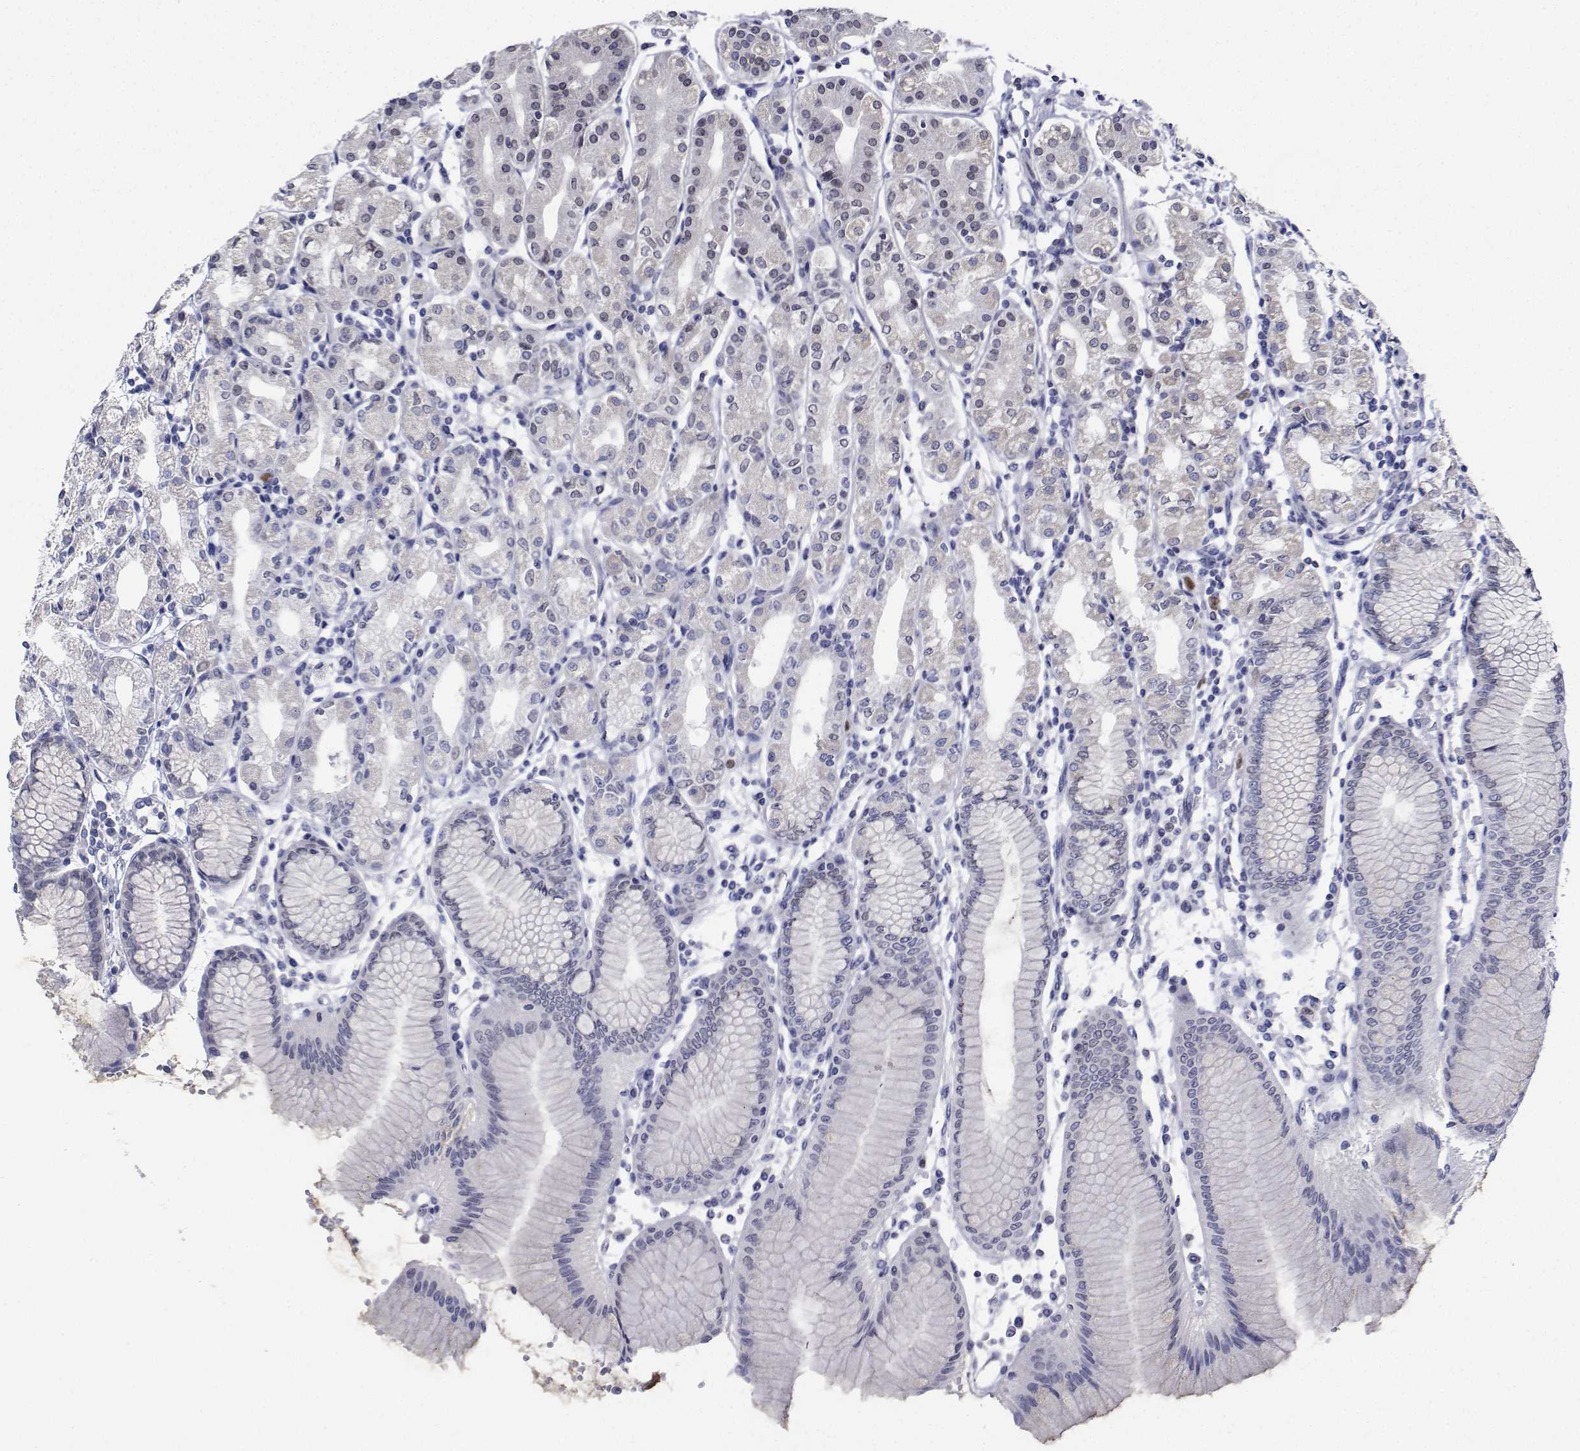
{"staining": {"intensity": "moderate", "quantity": "<25%", "location": "nuclear"}, "tissue": "stomach", "cell_type": "Glandular cells", "image_type": "normal", "snomed": [{"axis": "morphology", "description": "Normal tissue, NOS"}, {"axis": "topography", "description": "Skeletal muscle"}, {"axis": "topography", "description": "Stomach"}], "caption": "There is low levels of moderate nuclear positivity in glandular cells of normal stomach, as demonstrated by immunohistochemical staining (brown color).", "gene": "PLXNA4", "patient": {"sex": "female", "age": 57}}